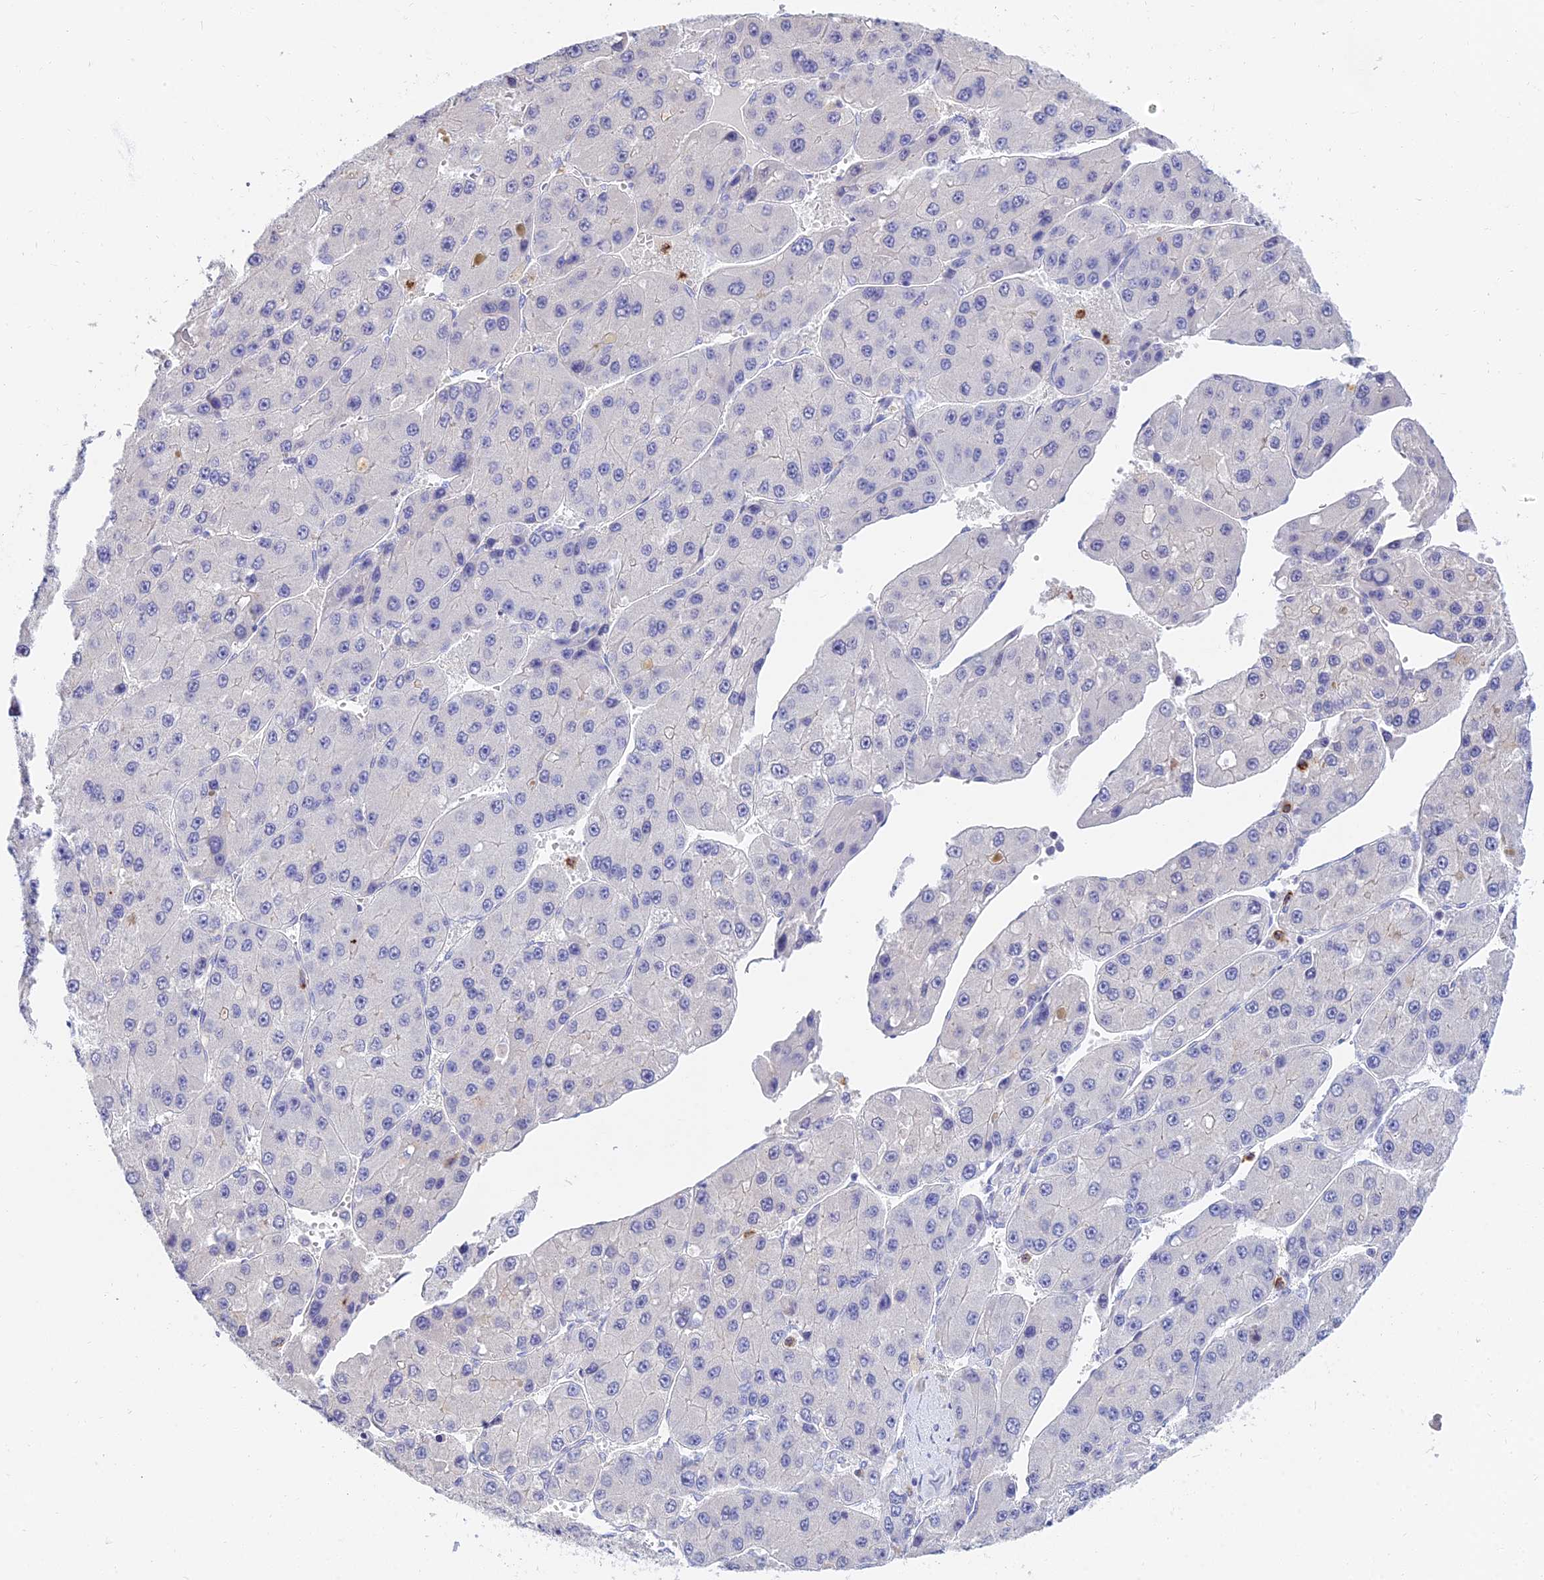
{"staining": {"intensity": "negative", "quantity": "none", "location": "none"}, "tissue": "liver cancer", "cell_type": "Tumor cells", "image_type": "cancer", "snomed": [{"axis": "morphology", "description": "Carcinoma, Hepatocellular, NOS"}, {"axis": "topography", "description": "Liver"}], "caption": "Hepatocellular carcinoma (liver) was stained to show a protein in brown. There is no significant staining in tumor cells.", "gene": "VWC2L", "patient": {"sex": "female", "age": 73}}